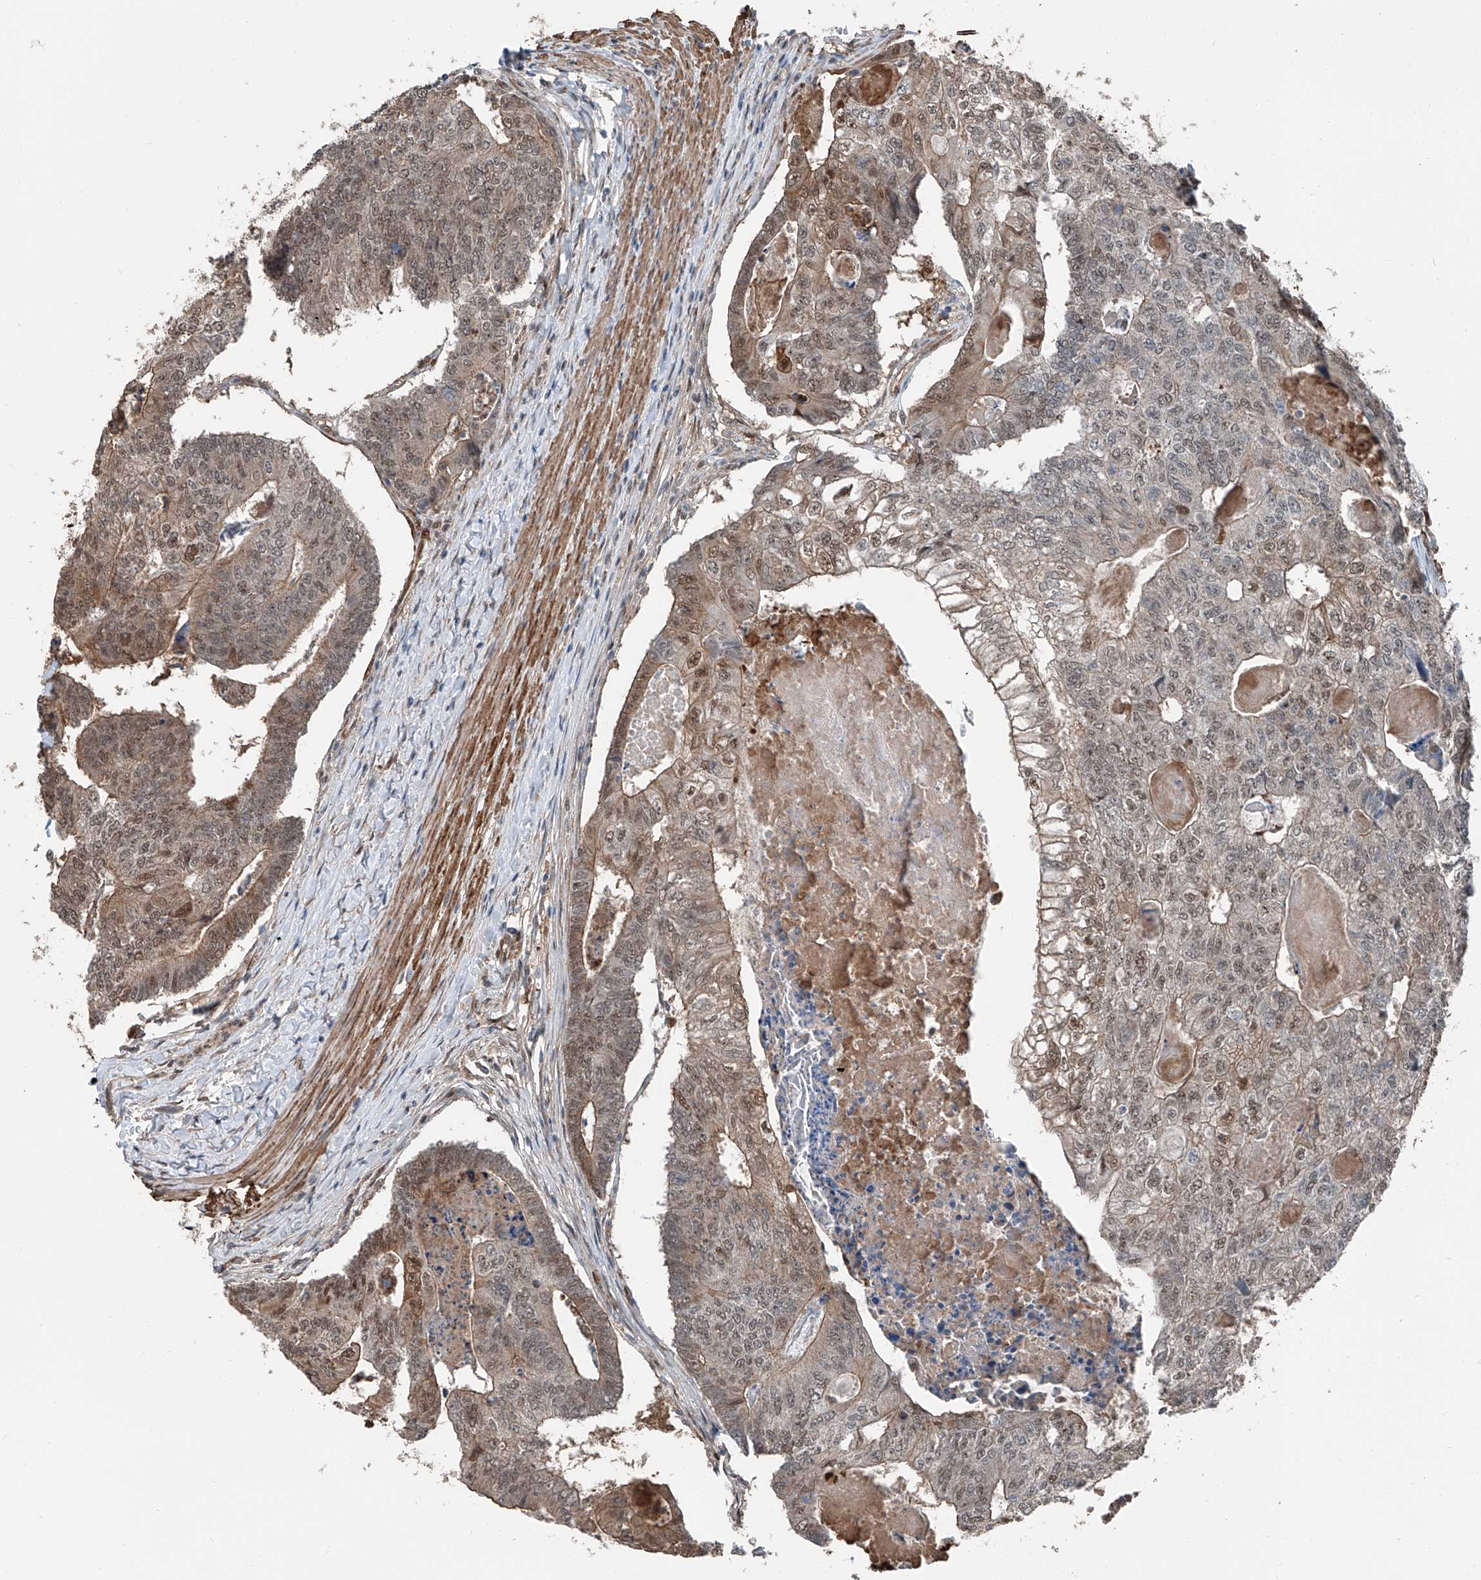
{"staining": {"intensity": "weak", "quantity": ">75%", "location": "cytoplasmic/membranous,nuclear"}, "tissue": "colorectal cancer", "cell_type": "Tumor cells", "image_type": "cancer", "snomed": [{"axis": "morphology", "description": "Adenocarcinoma, NOS"}, {"axis": "topography", "description": "Colon"}], "caption": "Immunohistochemistry of colorectal cancer demonstrates low levels of weak cytoplasmic/membranous and nuclear staining in about >75% of tumor cells.", "gene": "HSPA6", "patient": {"sex": "female", "age": 67}}